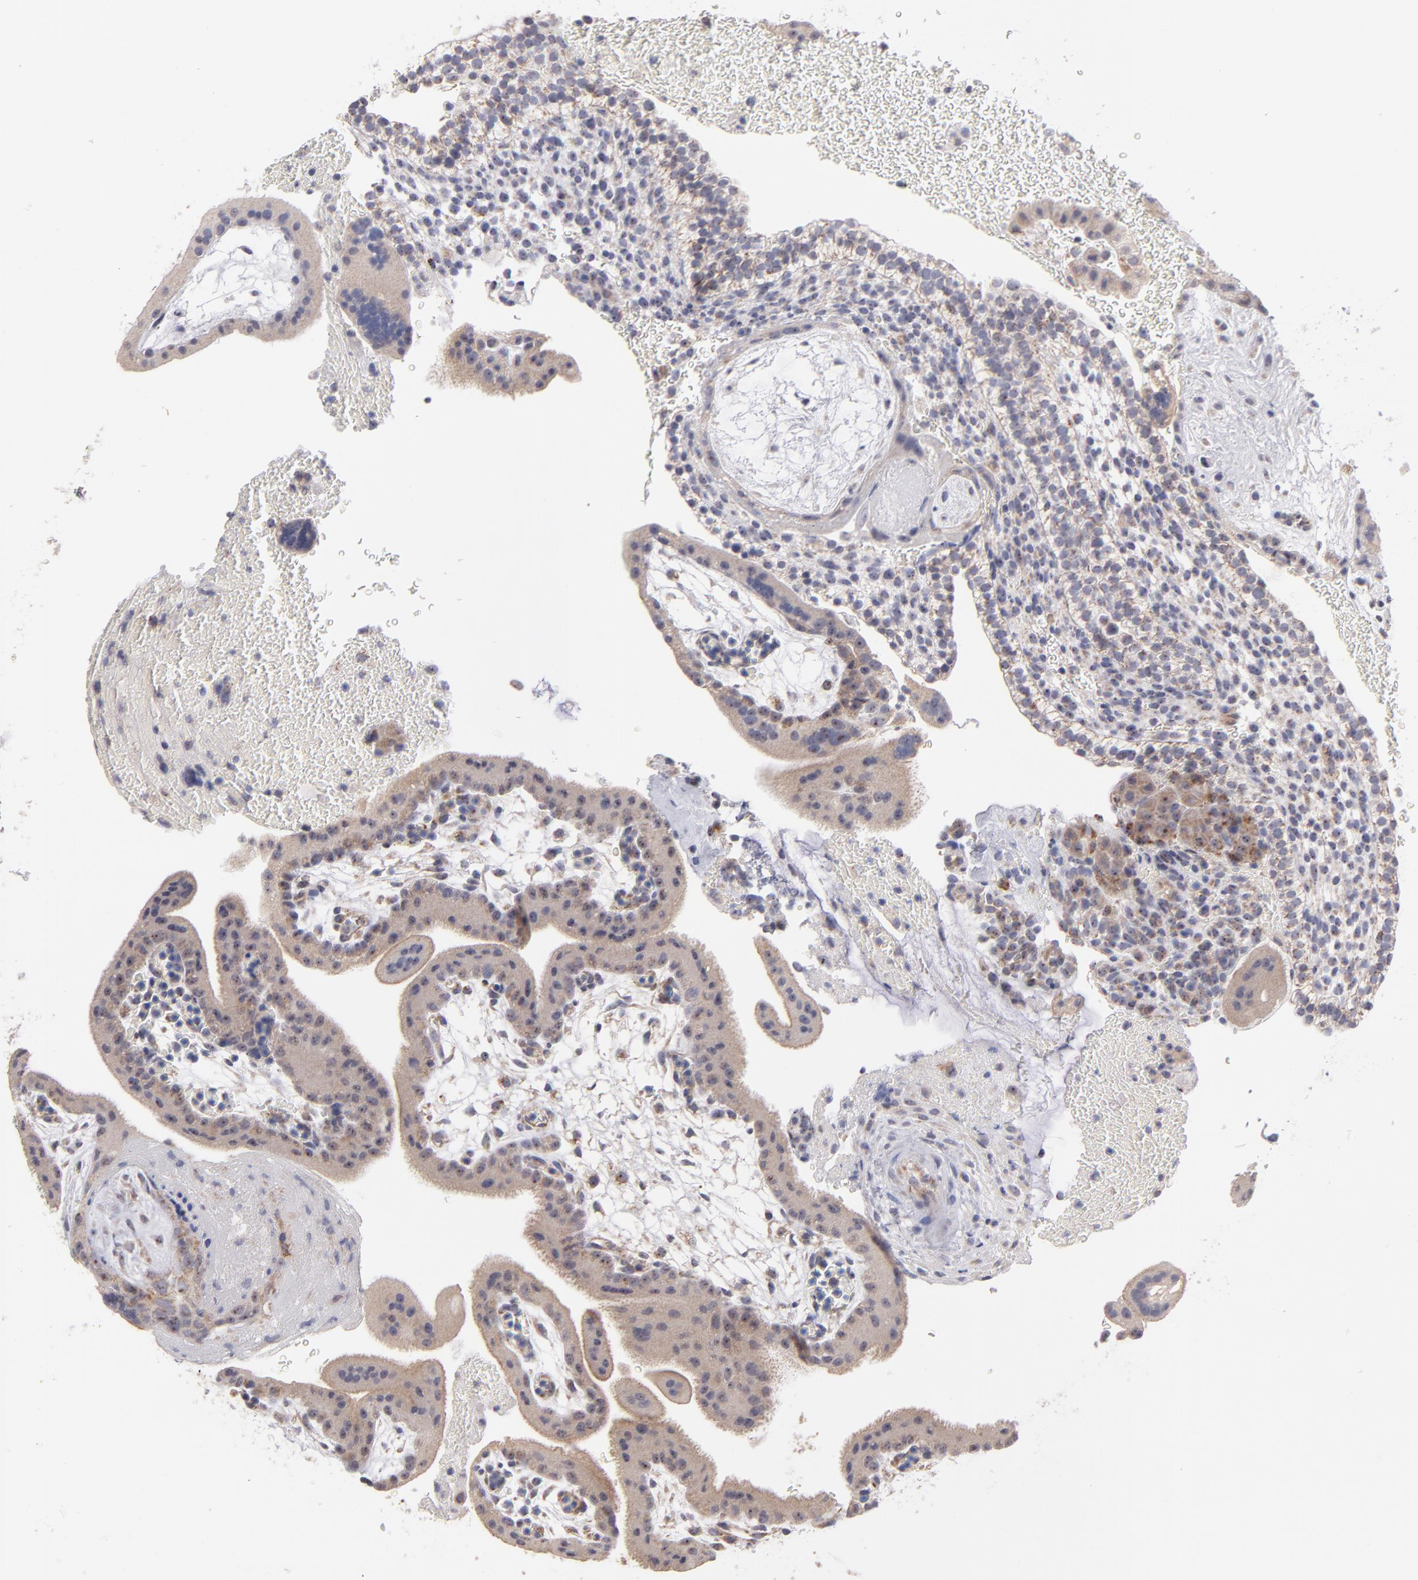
{"staining": {"intensity": "moderate", "quantity": ">75%", "location": "cytoplasmic/membranous,nuclear"}, "tissue": "placenta", "cell_type": "Trophoblastic cells", "image_type": "normal", "snomed": [{"axis": "morphology", "description": "Normal tissue, NOS"}, {"axis": "topography", "description": "Placenta"}], "caption": "Immunohistochemistry (IHC) image of unremarkable placenta stained for a protein (brown), which exhibits medium levels of moderate cytoplasmic/membranous,nuclear expression in about >75% of trophoblastic cells.", "gene": "HCCS", "patient": {"sex": "female", "age": 19}}